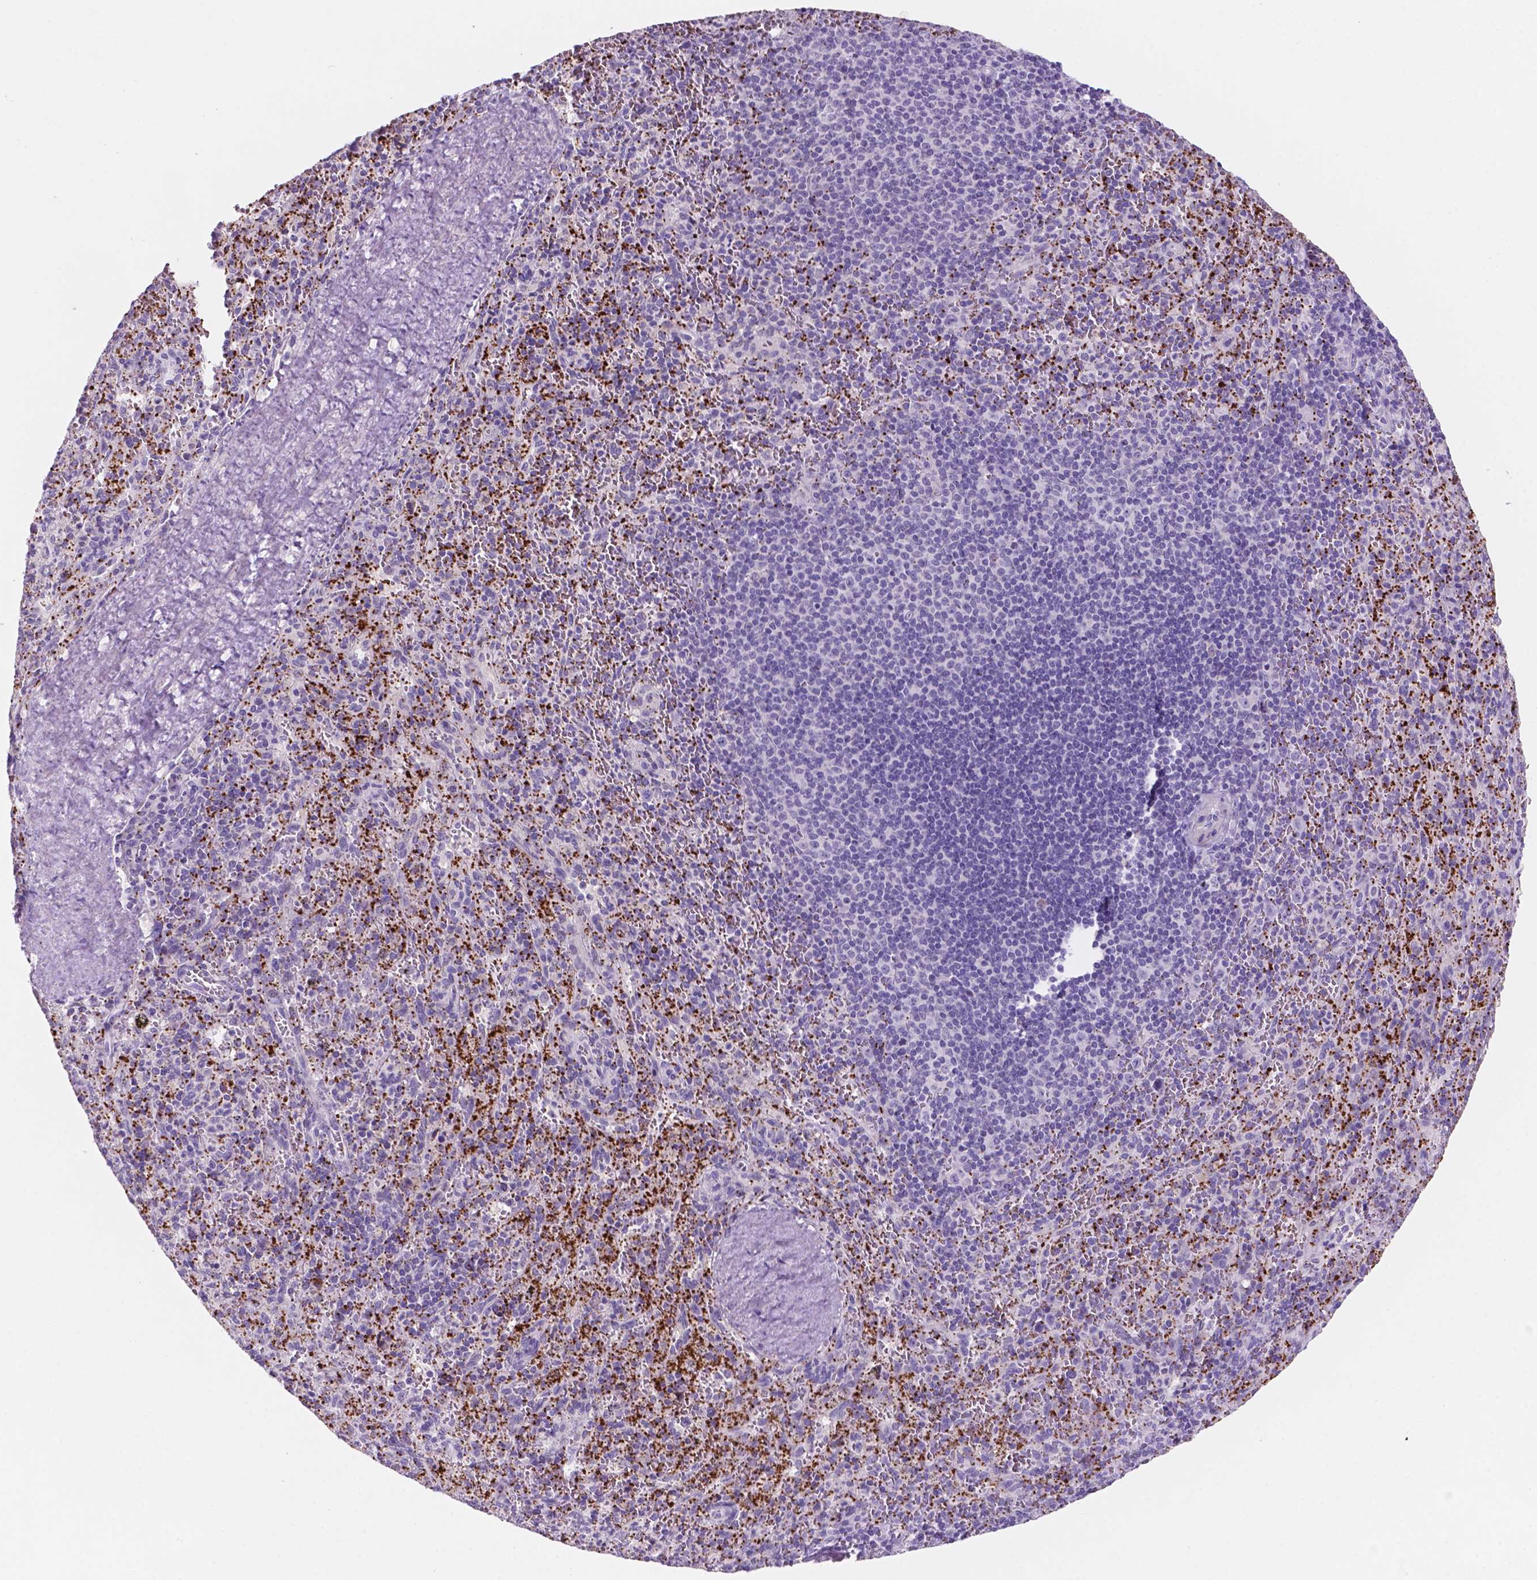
{"staining": {"intensity": "negative", "quantity": "none", "location": "none"}, "tissue": "spleen", "cell_type": "Cells in red pulp", "image_type": "normal", "snomed": [{"axis": "morphology", "description": "Normal tissue, NOS"}, {"axis": "topography", "description": "Spleen"}], "caption": "Cells in red pulp show no significant protein positivity in unremarkable spleen. Nuclei are stained in blue.", "gene": "EBLN2", "patient": {"sex": "male", "age": 57}}